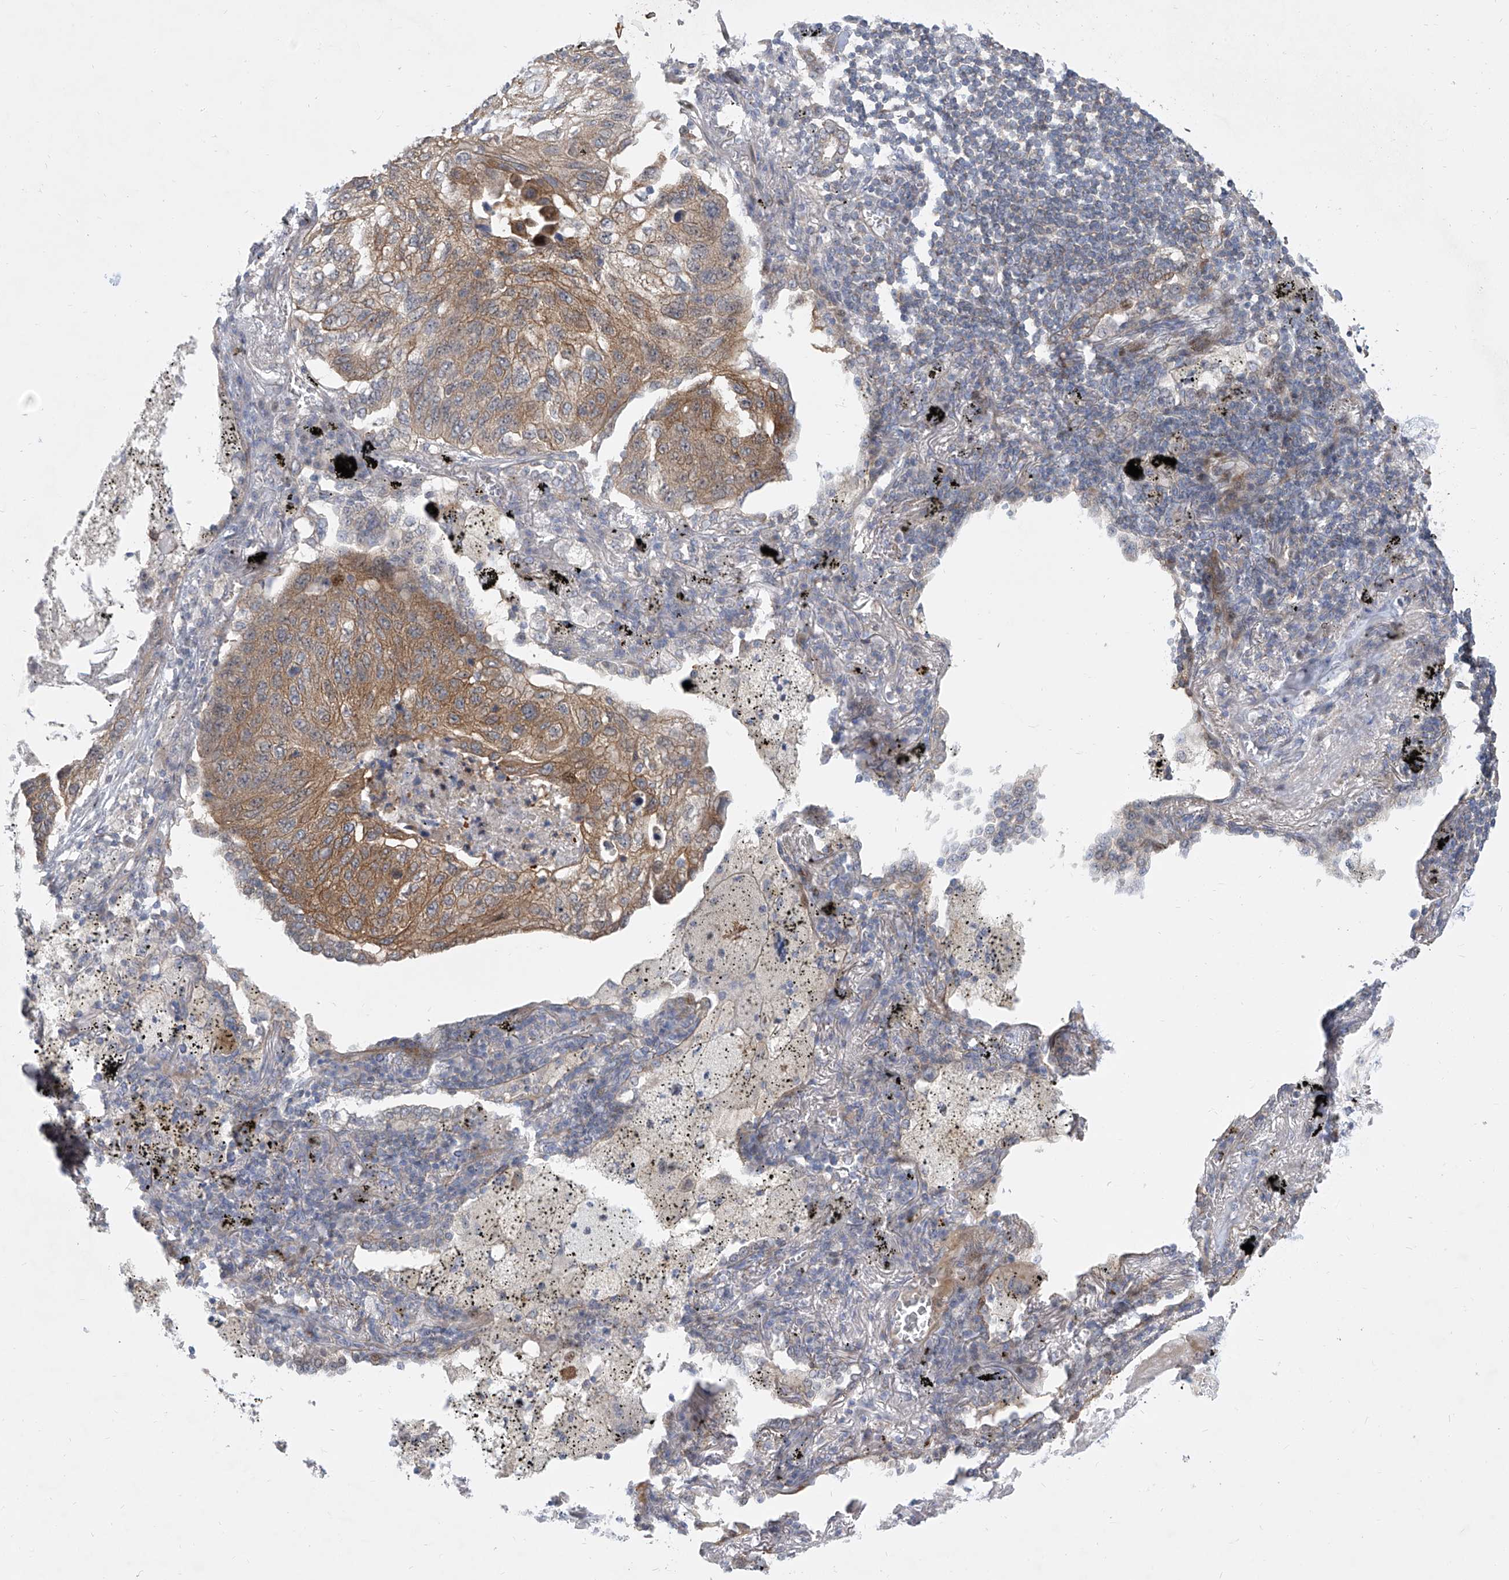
{"staining": {"intensity": "moderate", "quantity": "25%-75%", "location": "cytoplasmic/membranous"}, "tissue": "lung cancer", "cell_type": "Tumor cells", "image_type": "cancer", "snomed": [{"axis": "morphology", "description": "Squamous cell carcinoma, NOS"}, {"axis": "topography", "description": "Lung"}], "caption": "Lung cancer (squamous cell carcinoma) was stained to show a protein in brown. There is medium levels of moderate cytoplasmic/membranous expression in approximately 25%-75% of tumor cells. Nuclei are stained in blue.", "gene": "LRRC1", "patient": {"sex": "female", "age": 63}}